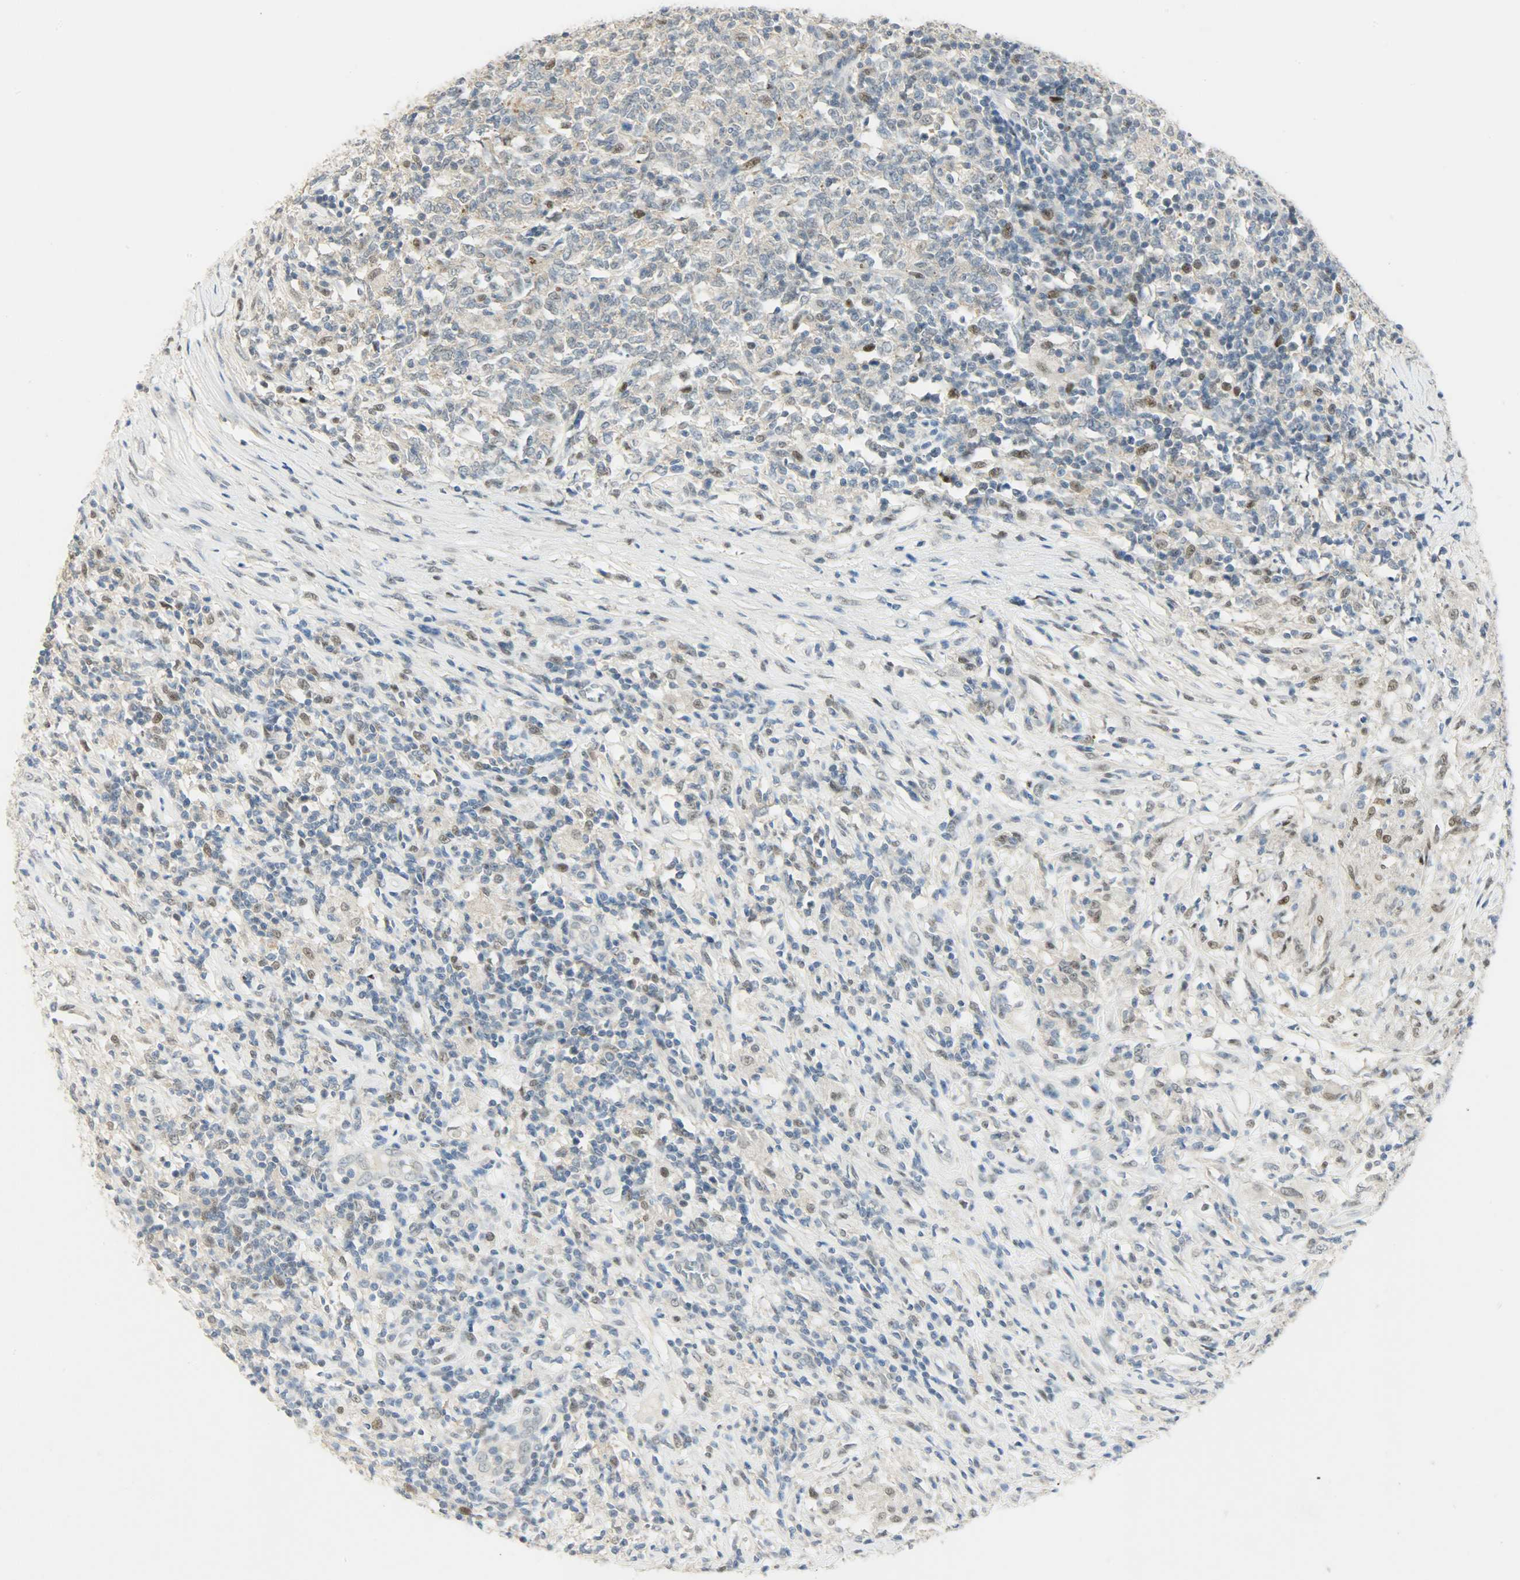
{"staining": {"intensity": "moderate", "quantity": "25%-75%", "location": "nuclear"}, "tissue": "lymphoma", "cell_type": "Tumor cells", "image_type": "cancer", "snomed": [{"axis": "morphology", "description": "Malignant lymphoma, non-Hodgkin's type, High grade"}, {"axis": "topography", "description": "Lymph node"}], "caption": "Lymphoma tissue shows moderate nuclear positivity in approximately 25%-75% of tumor cells", "gene": "PPARG", "patient": {"sex": "female", "age": 84}}